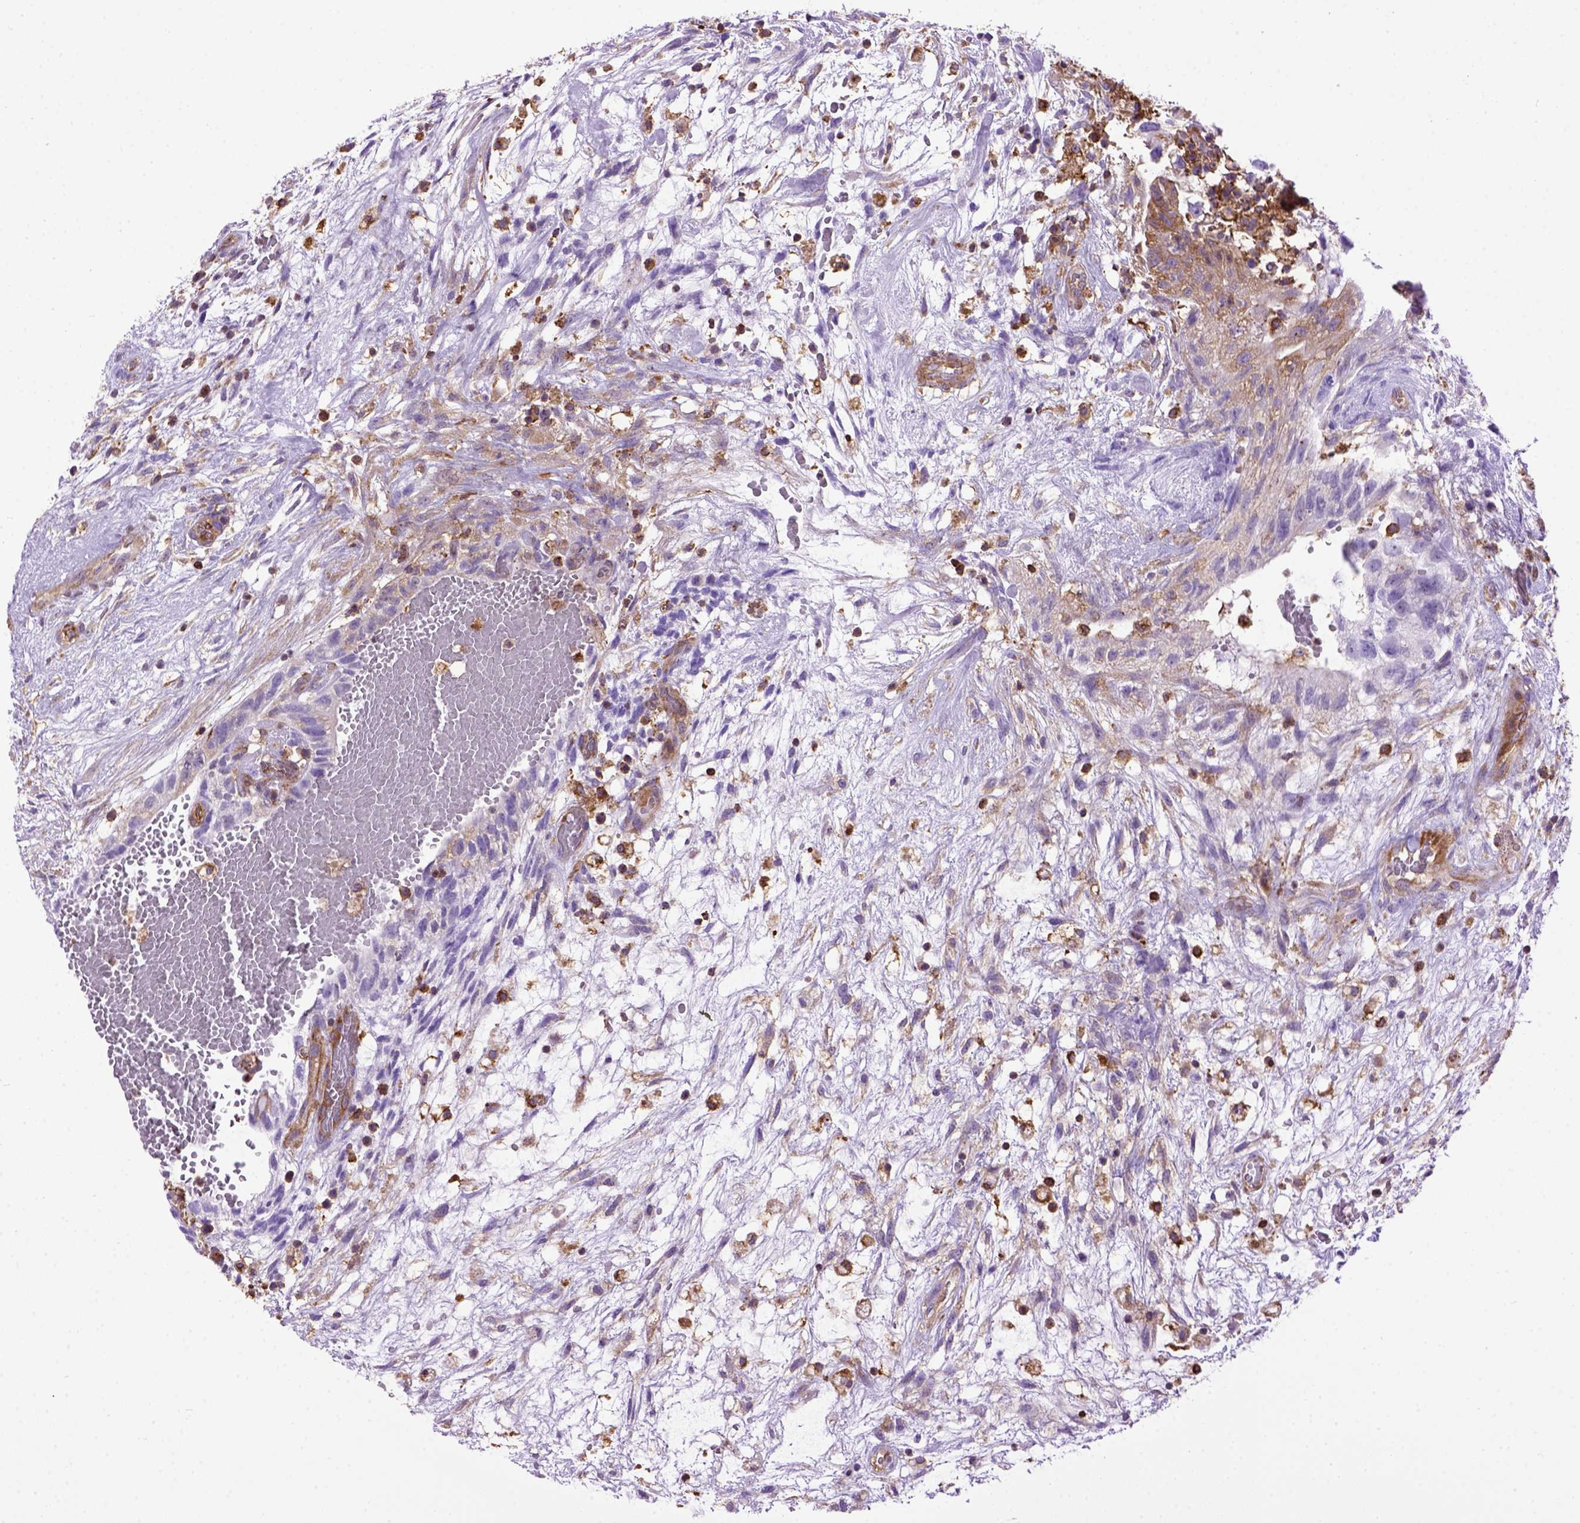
{"staining": {"intensity": "moderate", "quantity": "<25%", "location": "cytoplasmic/membranous"}, "tissue": "testis cancer", "cell_type": "Tumor cells", "image_type": "cancer", "snomed": [{"axis": "morphology", "description": "Normal tissue, NOS"}, {"axis": "morphology", "description": "Carcinoma, Embryonal, NOS"}, {"axis": "topography", "description": "Testis"}], "caption": "The histopathology image reveals a brown stain indicating the presence of a protein in the cytoplasmic/membranous of tumor cells in testis cancer. (DAB IHC, brown staining for protein, blue staining for nuclei).", "gene": "MVP", "patient": {"sex": "male", "age": 32}}